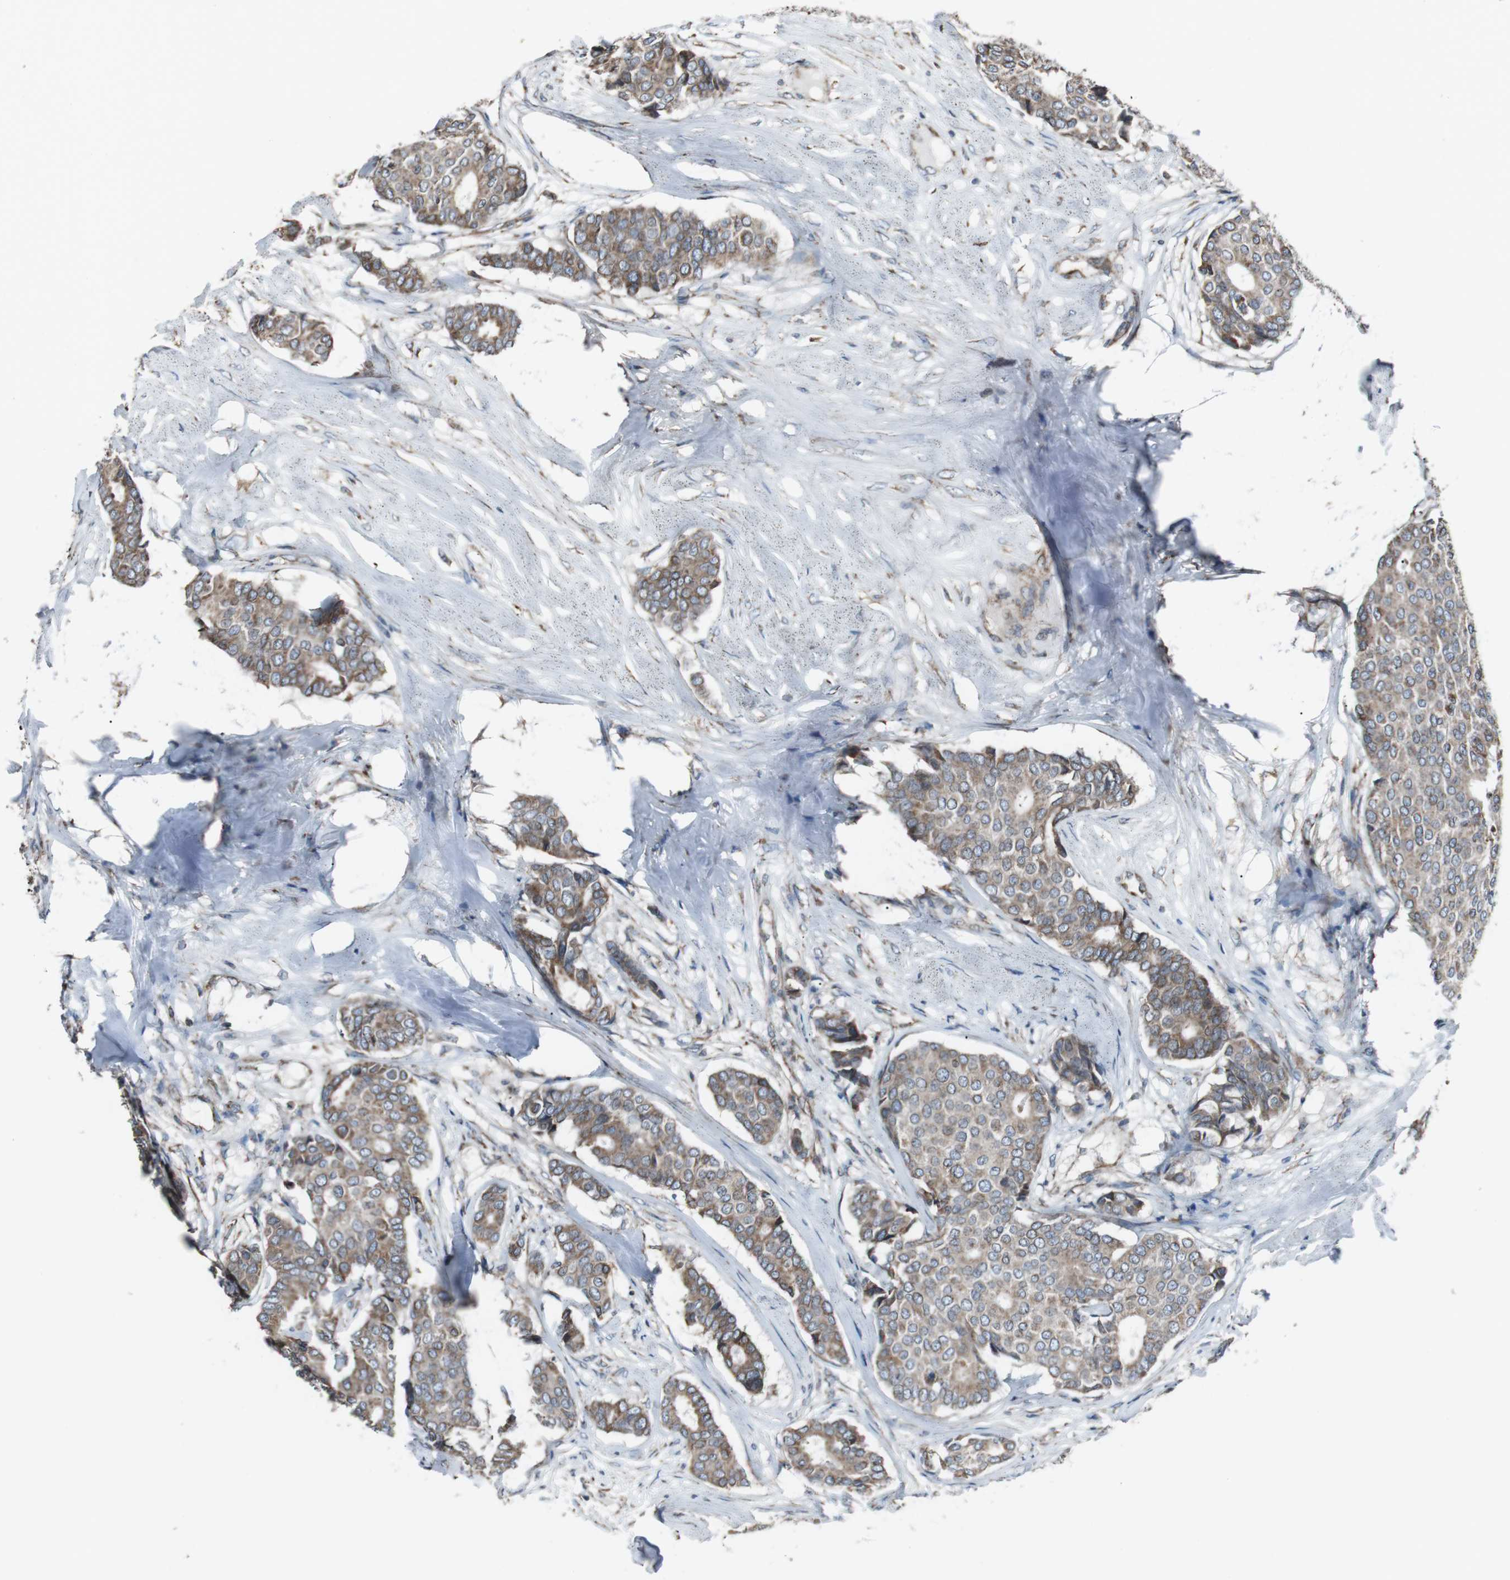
{"staining": {"intensity": "moderate", "quantity": ">75%", "location": "cytoplasmic/membranous"}, "tissue": "breast cancer", "cell_type": "Tumor cells", "image_type": "cancer", "snomed": [{"axis": "morphology", "description": "Duct carcinoma"}, {"axis": "topography", "description": "Breast"}], "caption": "Immunohistochemical staining of human breast cancer reveals medium levels of moderate cytoplasmic/membranous protein expression in approximately >75% of tumor cells.", "gene": "CISD2", "patient": {"sex": "female", "age": 75}}